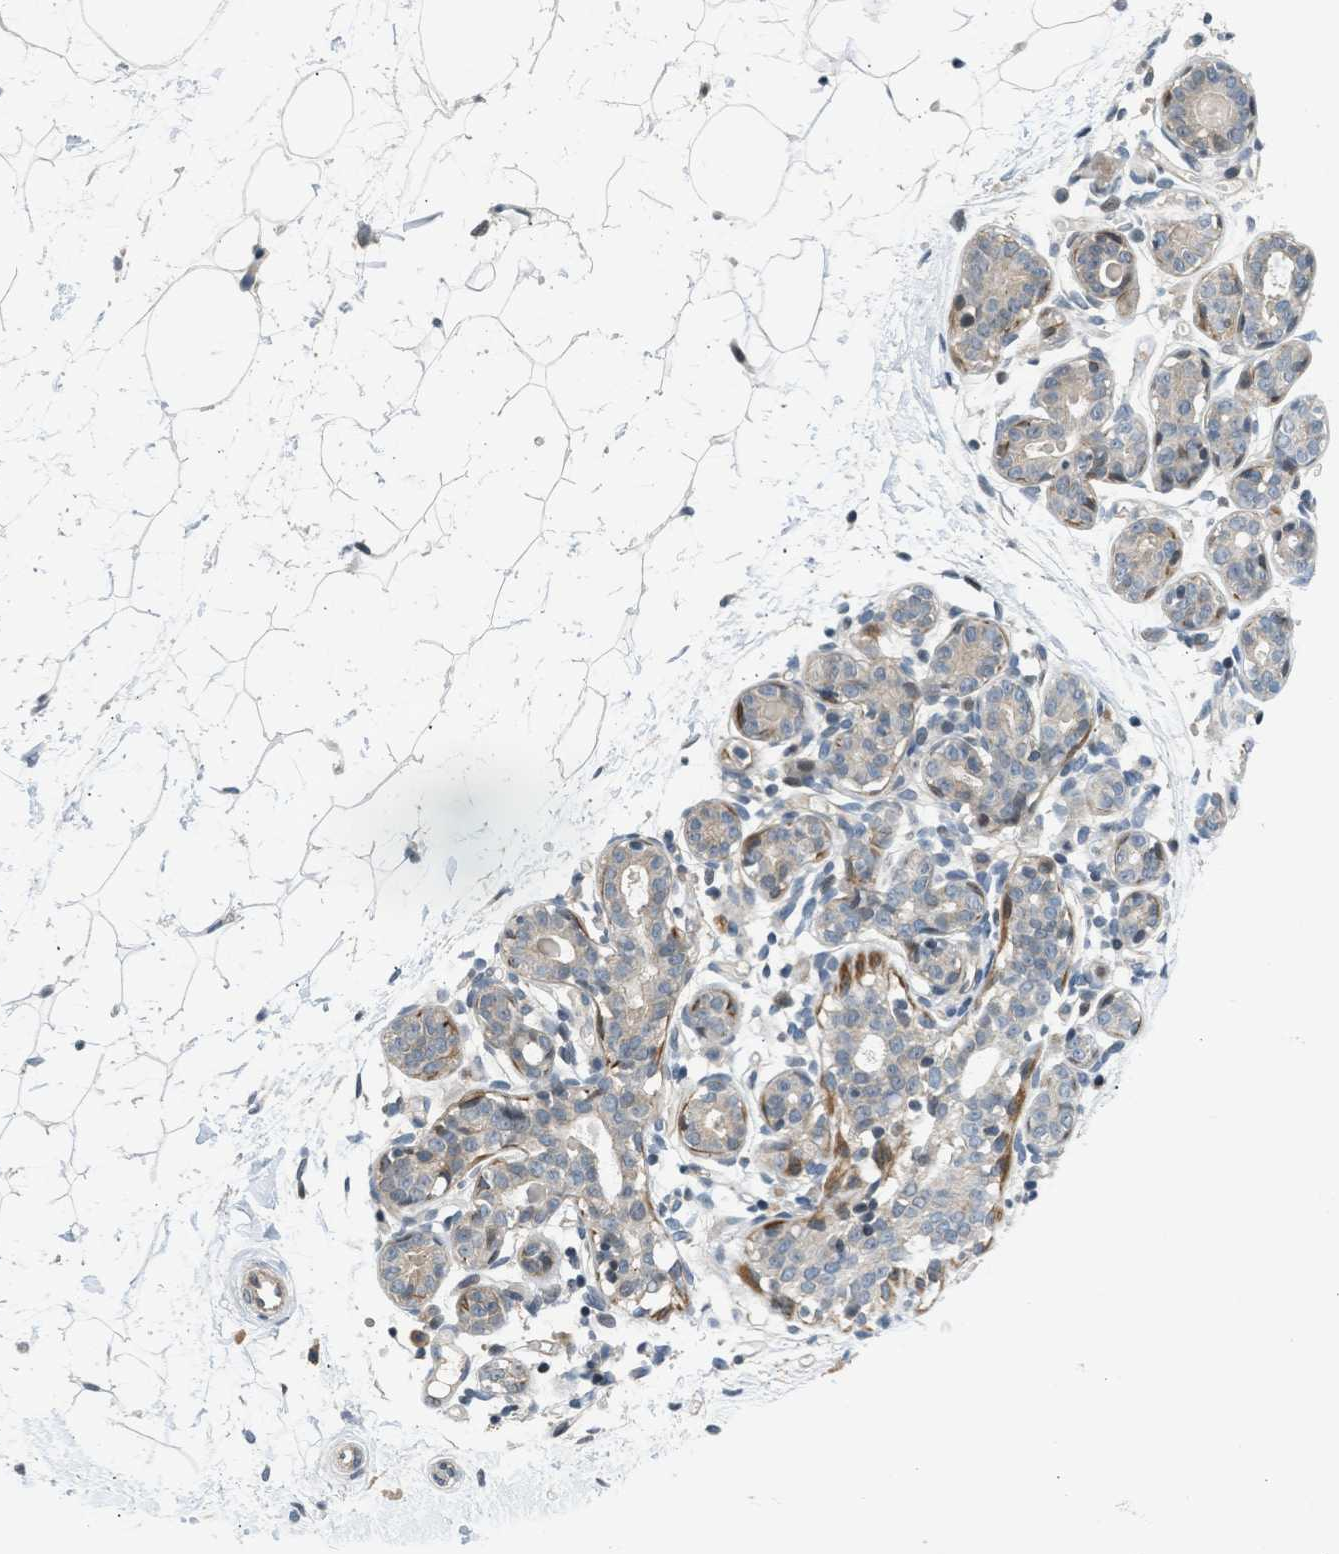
{"staining": {"intensity": "negative", "quantity": "none", "location": "none"}, "tissue": "breast", "cell_type": "Adipocytes", "image_type": "normal", "snomed": [{"axis": "morphology", "description": "Normal tissue, NOS"}, {"axis": "topography", "description": "Breast"}], "caption": "The IHC image has no significant positivity in adipocytes of breast. (DAB (3,3'-diaminobenzidine) immunohistochemistry with hematoxylin counter stain).", "gene": "TTBK2", "patient": {"sex": "female", "age": 22}}